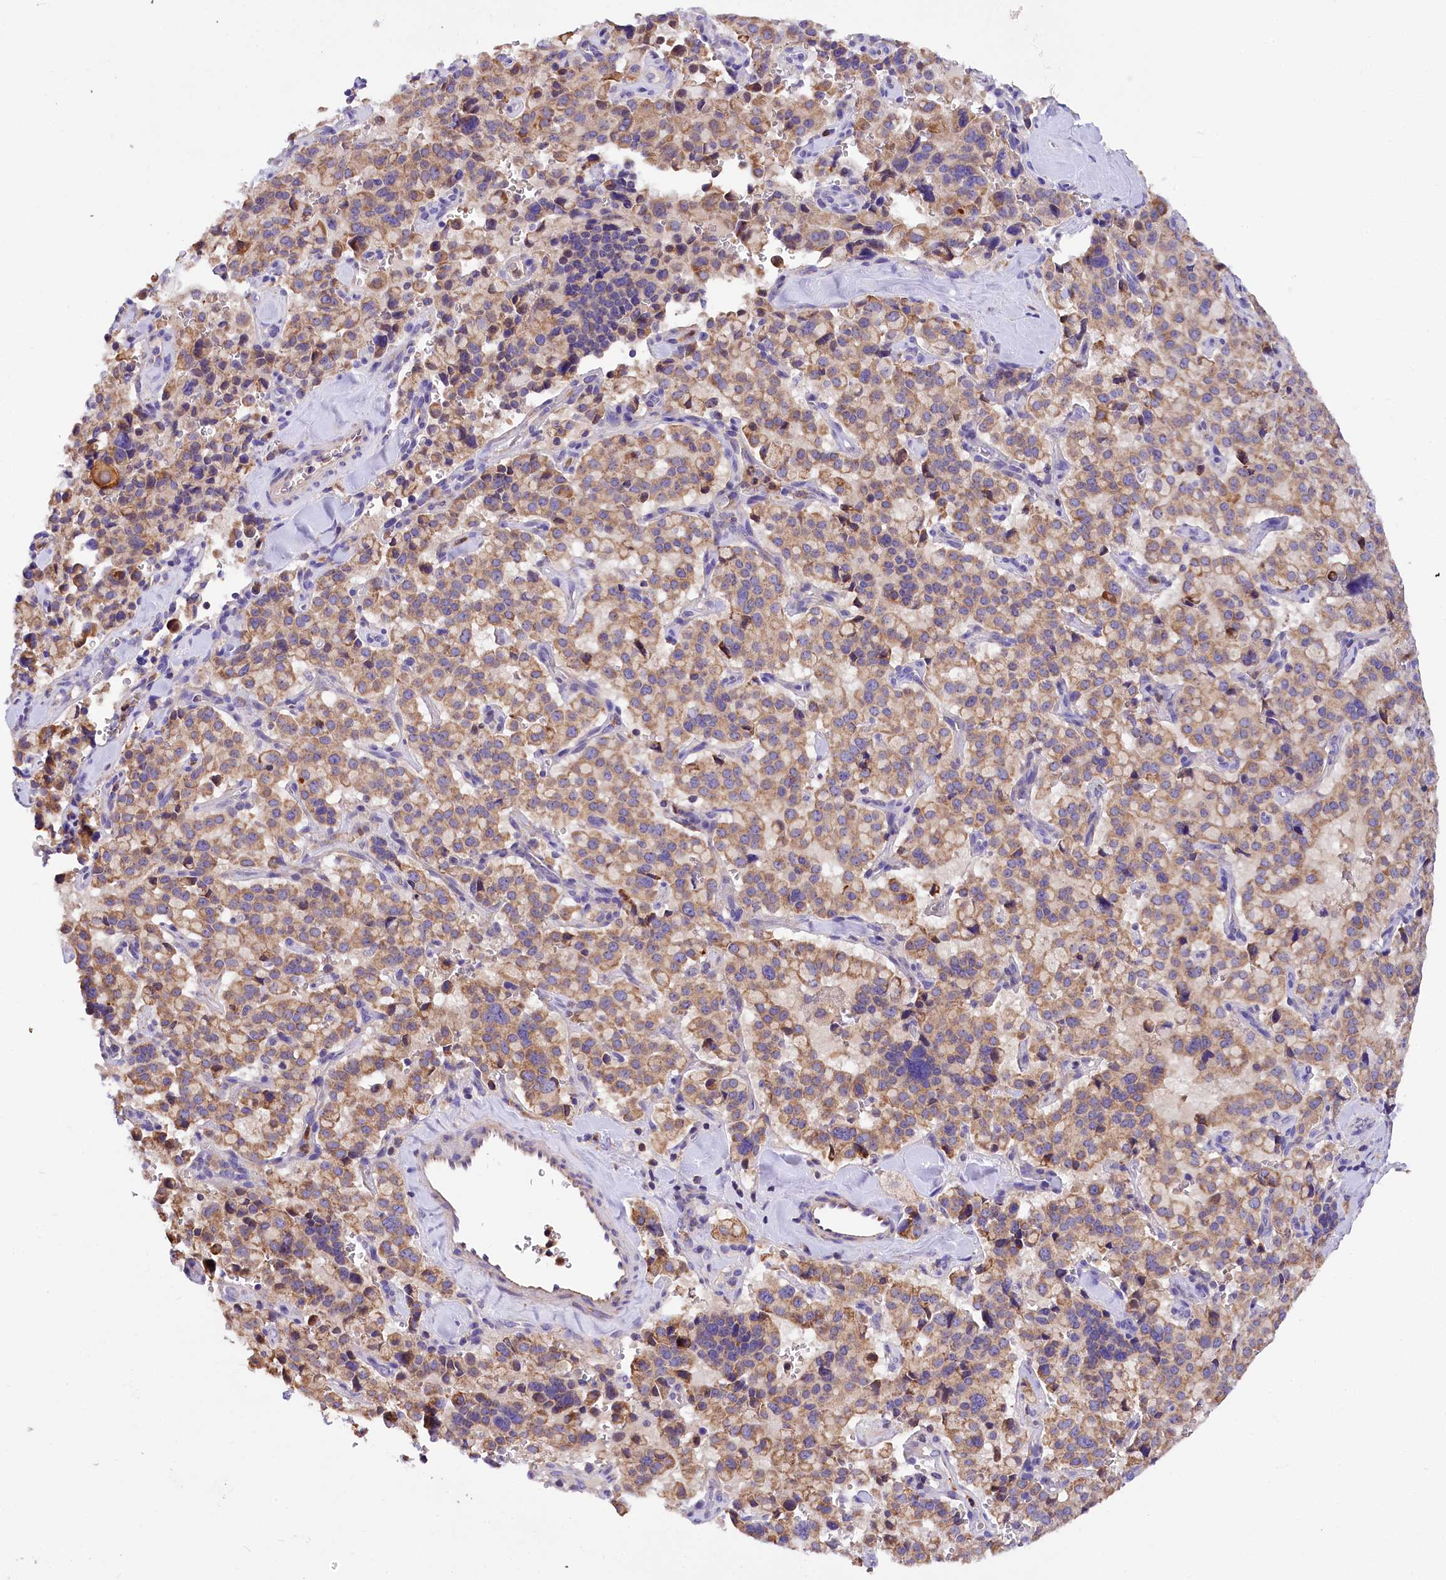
{"staining": {"intensity": "moderate", "quantity": ">75%", "location": "cytoplasmic/membranous"}, "tissue": "pancreatic cancer", "cell_type": "Tumor cells", "image_type": "cancer", "snomed": [{"axis": "morphology", "description": "Adenocarcinoma, NOS"}, {"axis": "topography", "description": "Pancreas"}], "caption": "Immunohistochemical staining of adenocarcinoma (pancreatic) displays medium levels of moderate cytoplasmic/membranous staining in about >75% of tumor cells.", "gene": "TASOR2", "patient": {"sex": "male", "age": 65}}